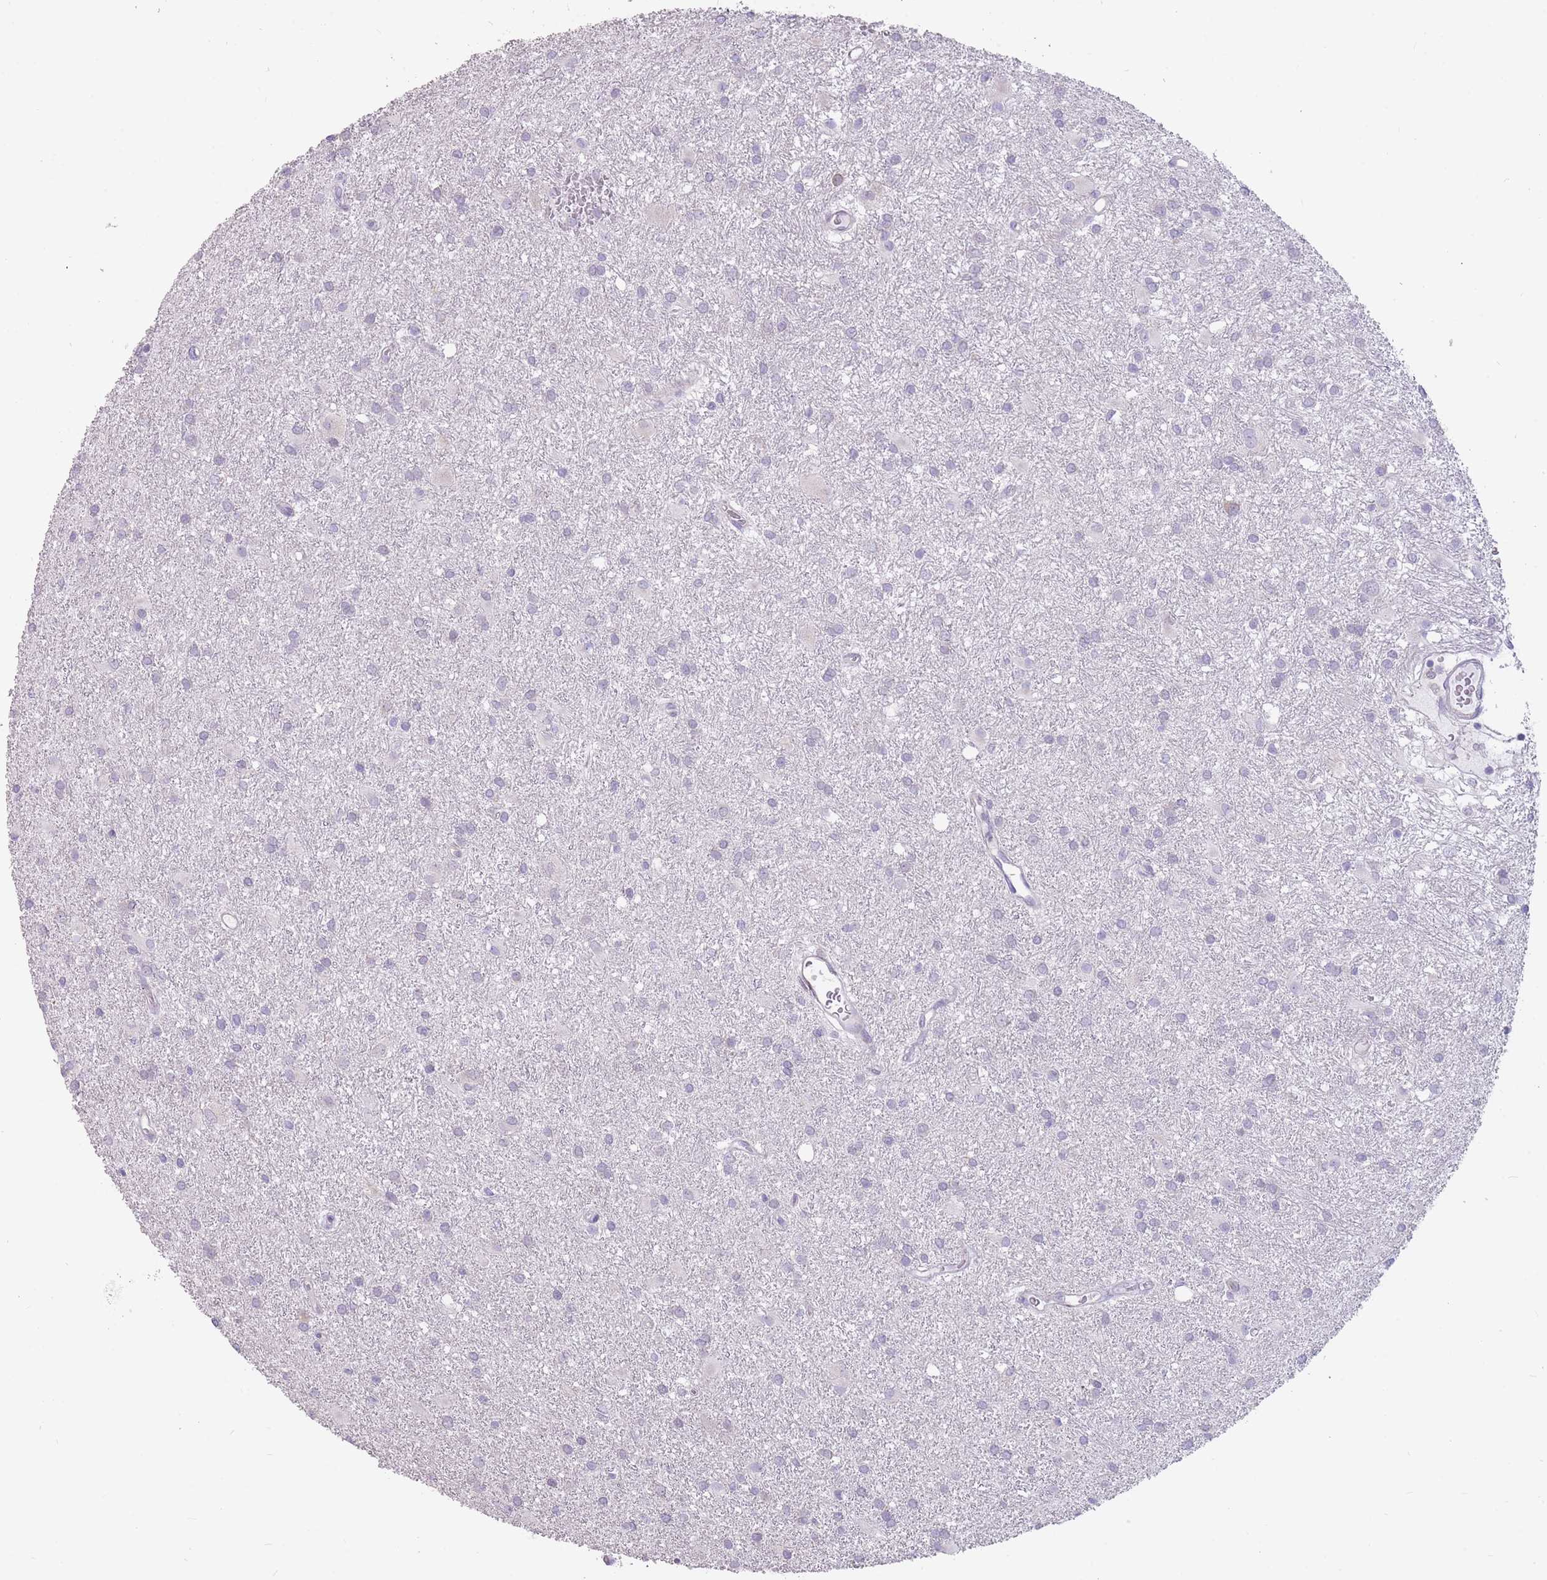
{"staining": {"intensity": "negative", "quantity": "none", "location": "none"}, "tissue": "glioma", "cell_type": "Tumor cells", "image_type": "cancer", "snomed": [{"axis": "morphology", "description": "Glioma, malignant, High grade"}, {"axis": "topography", "description": "Brain"}], "caption": "This histopathology image is of malignant glioma (high-grade) stained with immunohistochemistry (IHC) to label a protein in brown with the nuclei are counter-stained blue. There is no expression in tumor cells.", "gene": "TRAPPC5", "patient": {"sex": "female", "age": 50}}